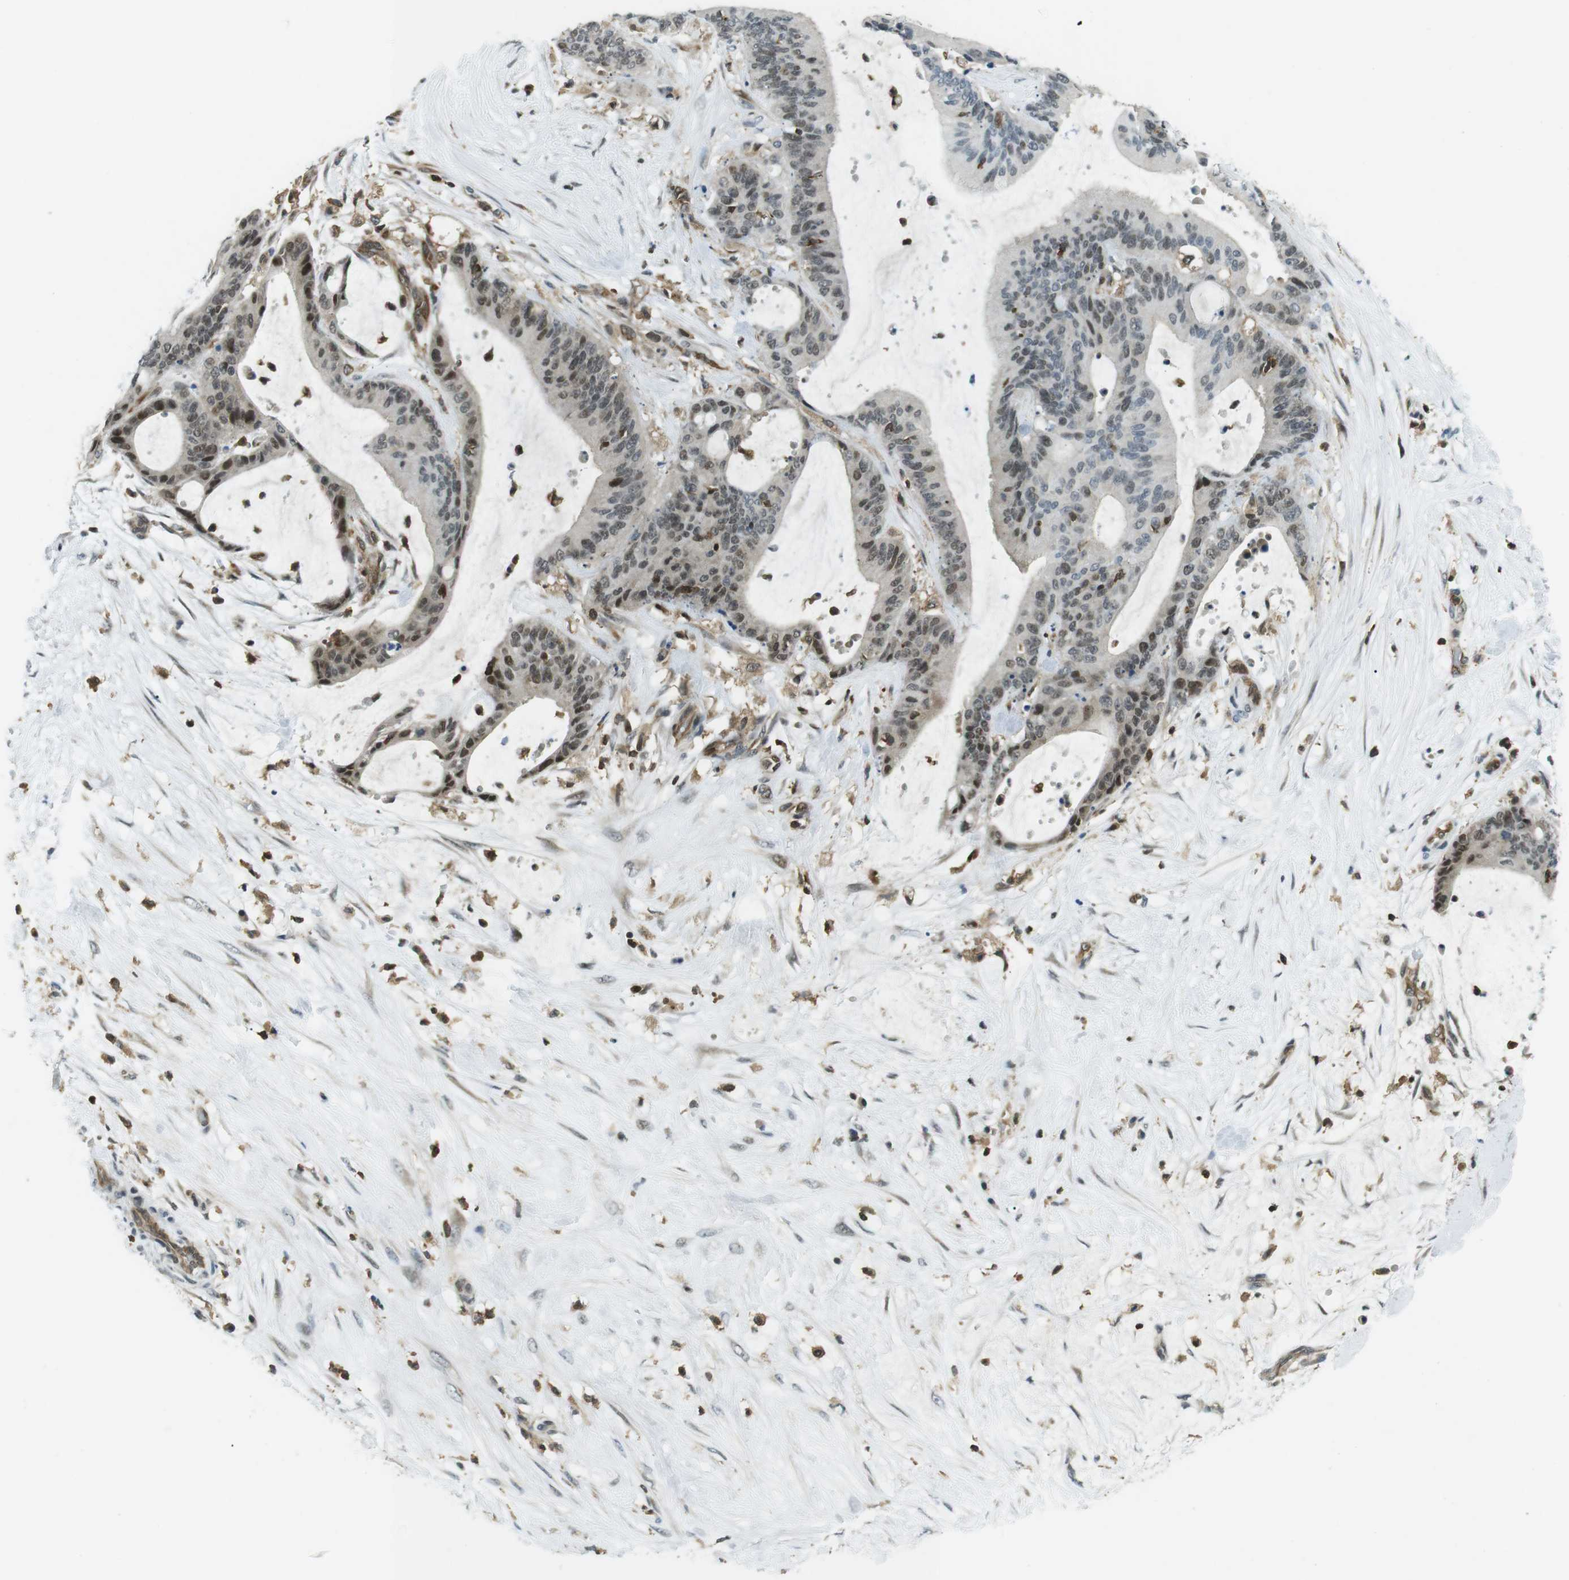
{"staining": {"intensity": "moderate", "quantity": "<25%", "location": "nuclear"}, "tissue": "liver cancer", "cell_type": "Tumor cells", "image_type": "cancer", "snomed": [{"axis": "morphology", "description": "Cholangiocarcinoma"}, {"axis": "topography", "description": "Liver"}], "caption": "Brown immunohistochemical staining in human liver cancer exhibits moderate nuclear positivity in about <25% of tumor cells. The staining was performed using DAB to visualize the protein expression in brown, while the nuclei were stained in blue with hematoxylin (Magnification: 20x).", "gene": "STK10", "patient": {"sex": "female", "age": 73}}